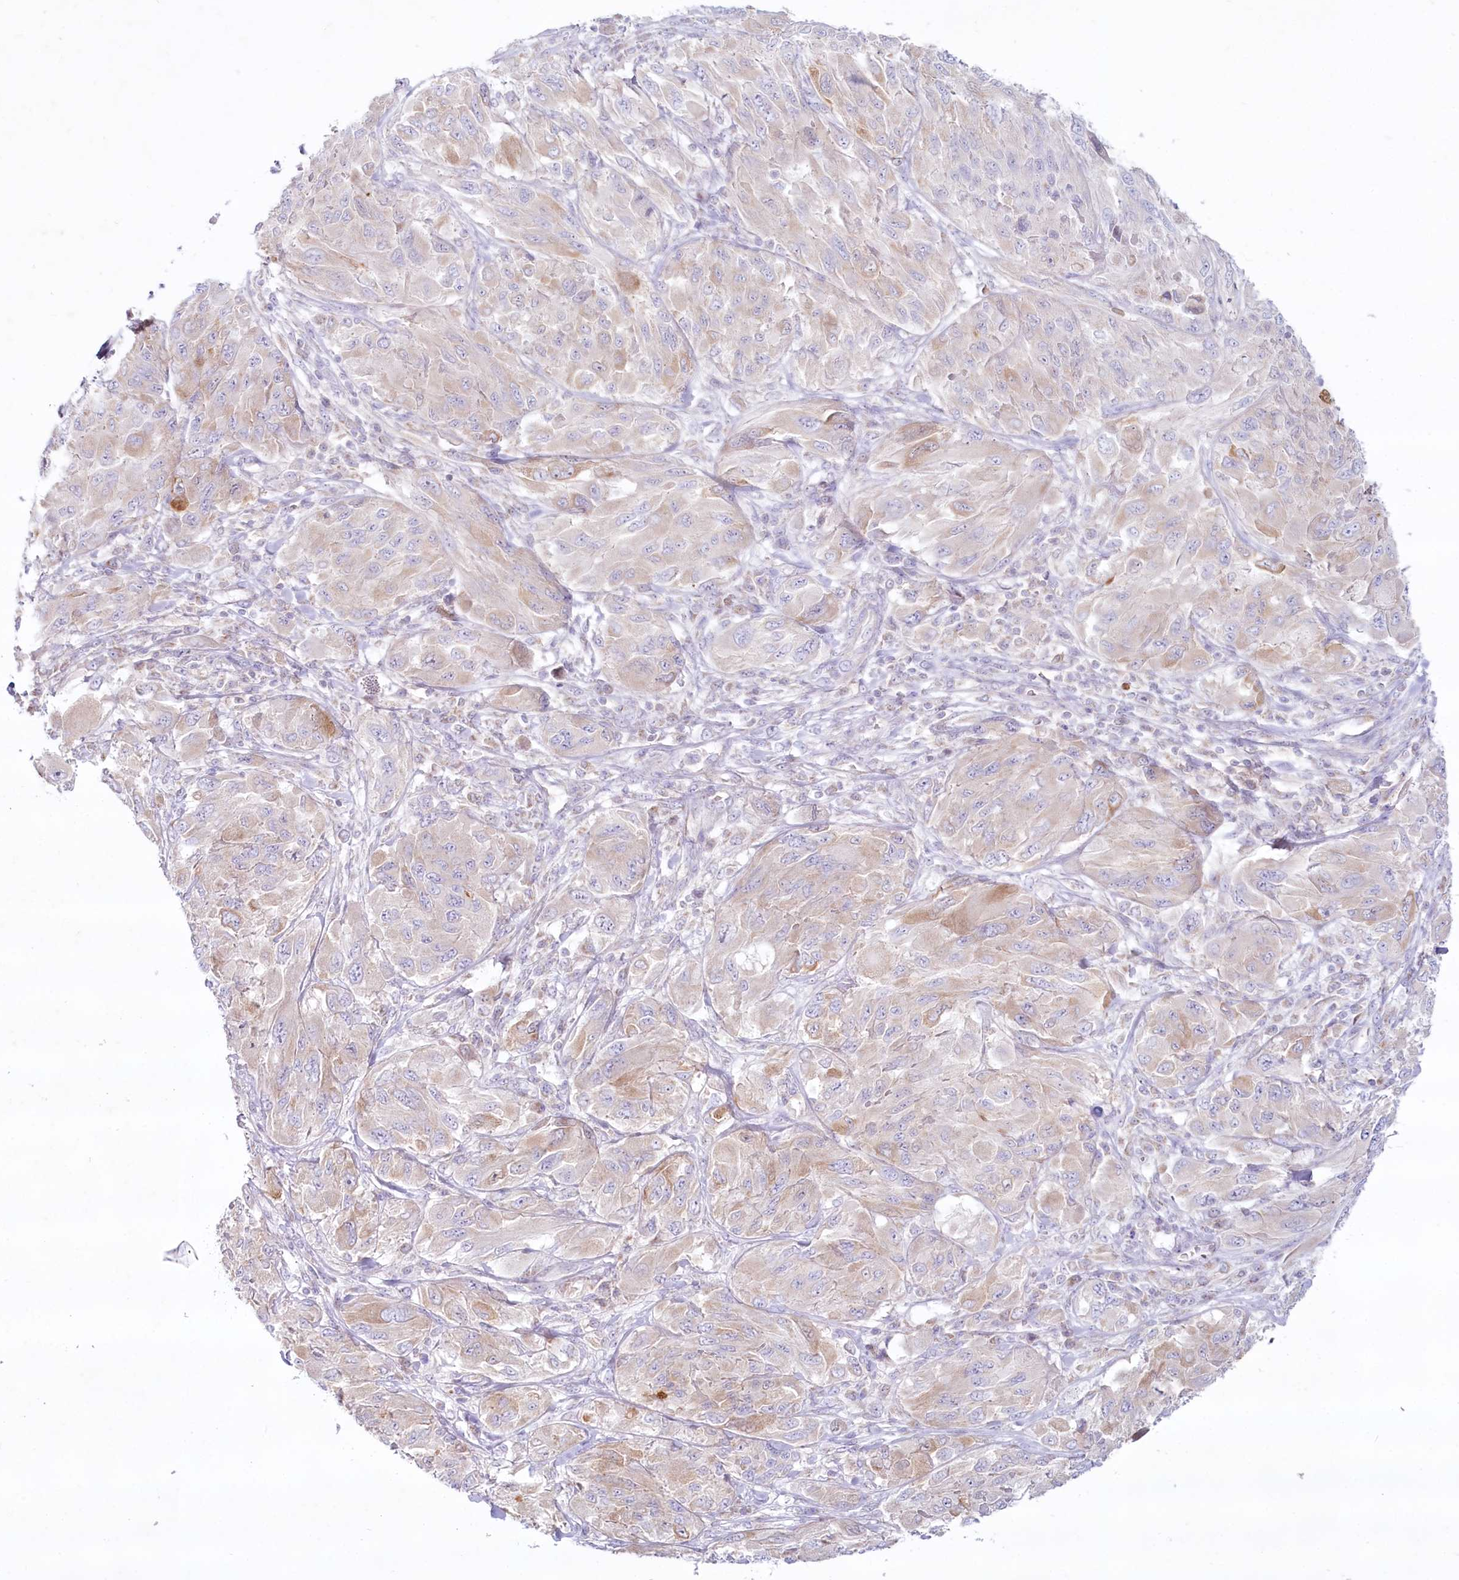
{"staining": {"intensity": "weak", "quantity": ">75%", "location": "cytoplasmic/membranous"}, "tissue": "melanoma", "cell_type": "Tumor cells", "image_type": "cancer", "snomed": [{"axis": "morphology", "description": "Malignant melanoma, NOS"}, {"axis": "topography", "description": "Skin"}], "caption": "The image reveals staining of melanoma, revealing weak cytoplasmic/membranous protein expression (brown color) within tumor cells.", "gene": "PSAPL1", "patient": {"sex": "female", "age": 91}}